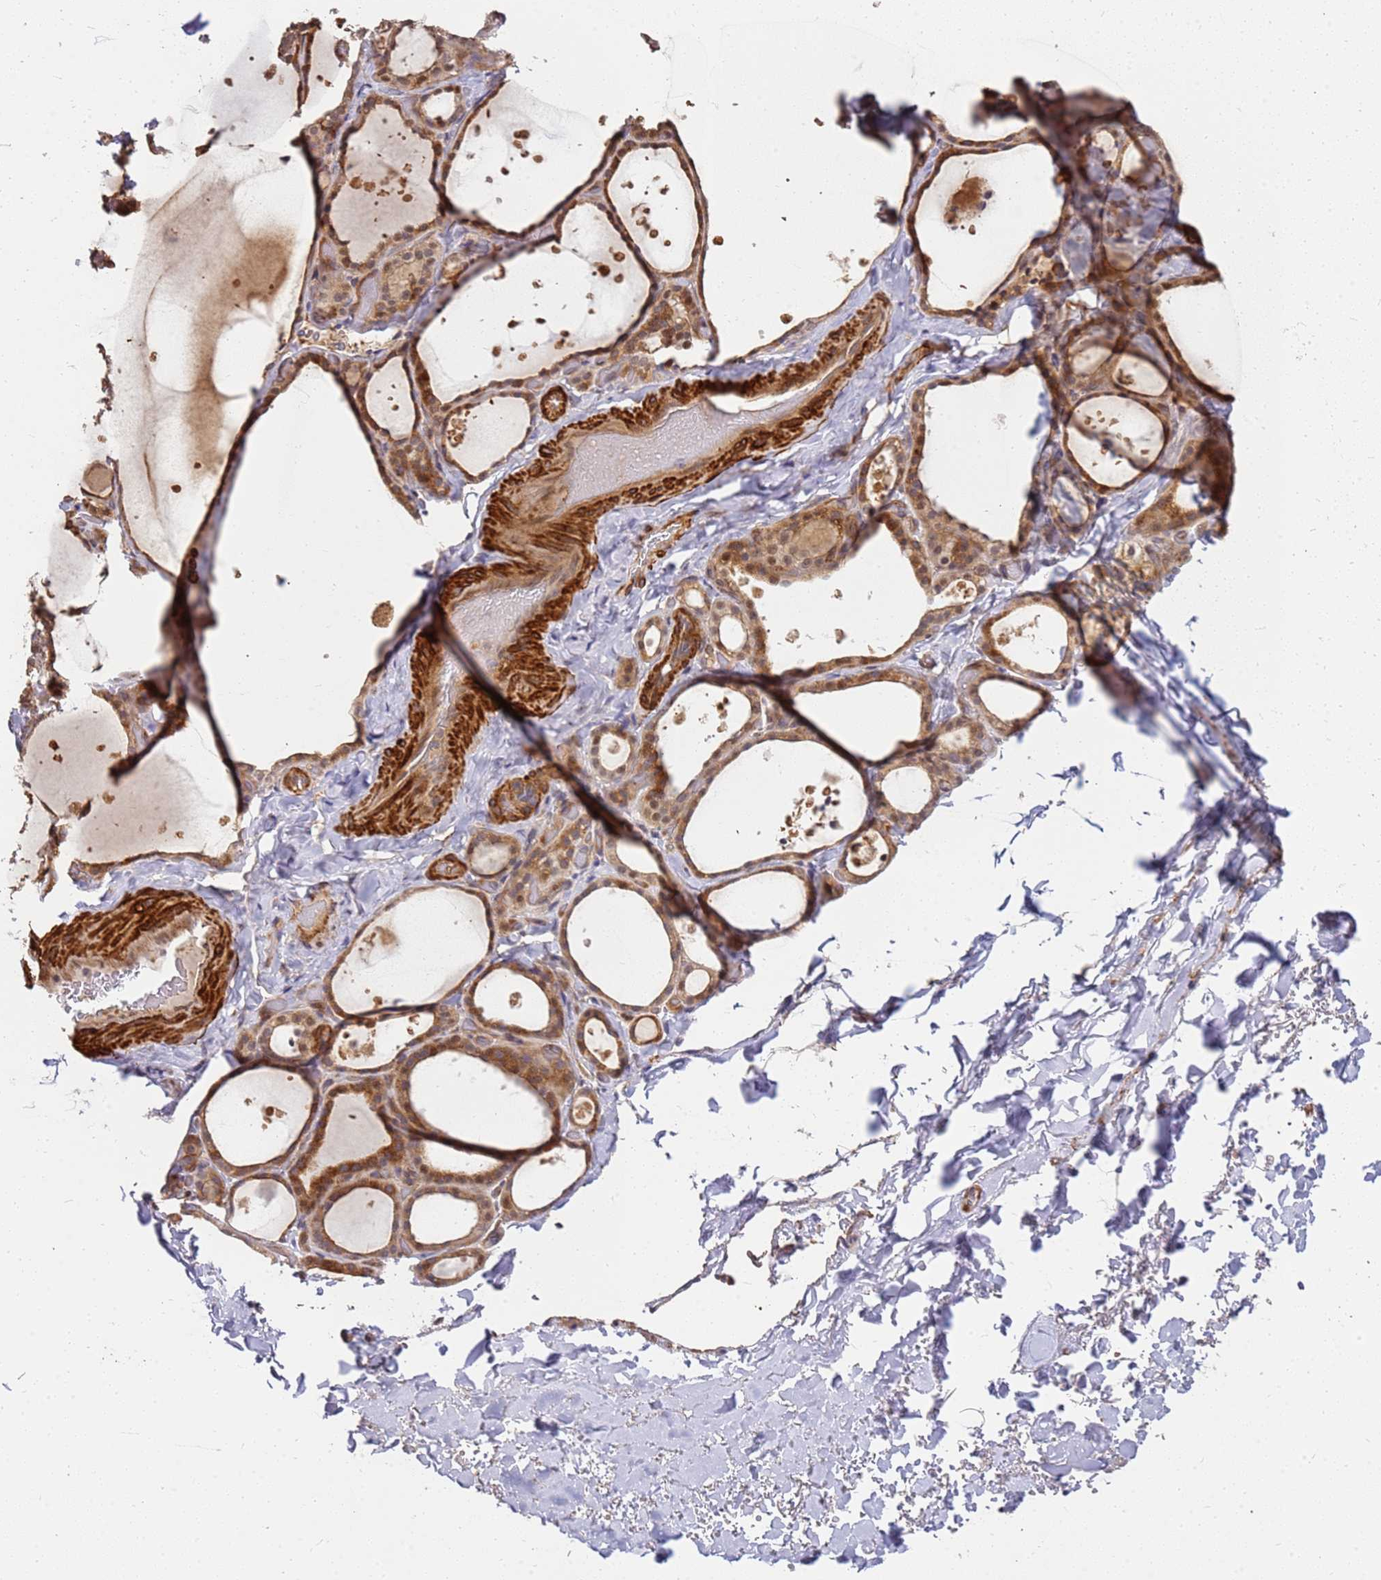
{"staining": {"intensity": "moderate", "quantity": ">75%", "location": "cytoplasmic/membranous,nuclear"}, "tissue": "thyroid gland", "cell_type": "Glandular cells", "image_type": "normal", "snomed": [{"axis": "morphology", "description": "Normal tissue, NOS"}, {"axis": "topography", "description": "Thyroid gland"}], "caption": "Immunohistochemistry (IHC) staining of benign thyroid gland, which reveals medium levels of moderate cytoplasmic/membranous,nuclear expression in about >75% of glandular cells indicating moderate cytoplasmic/membranous,nuclear protein expression. The staining was performed using DAB (3,3'-diaminobenzidine) (brown) for protein detection and nuclei were counterstained in hematoxylin (blue).", "gene": "ST18", "patient": {"sex": "female", "age": 44}}